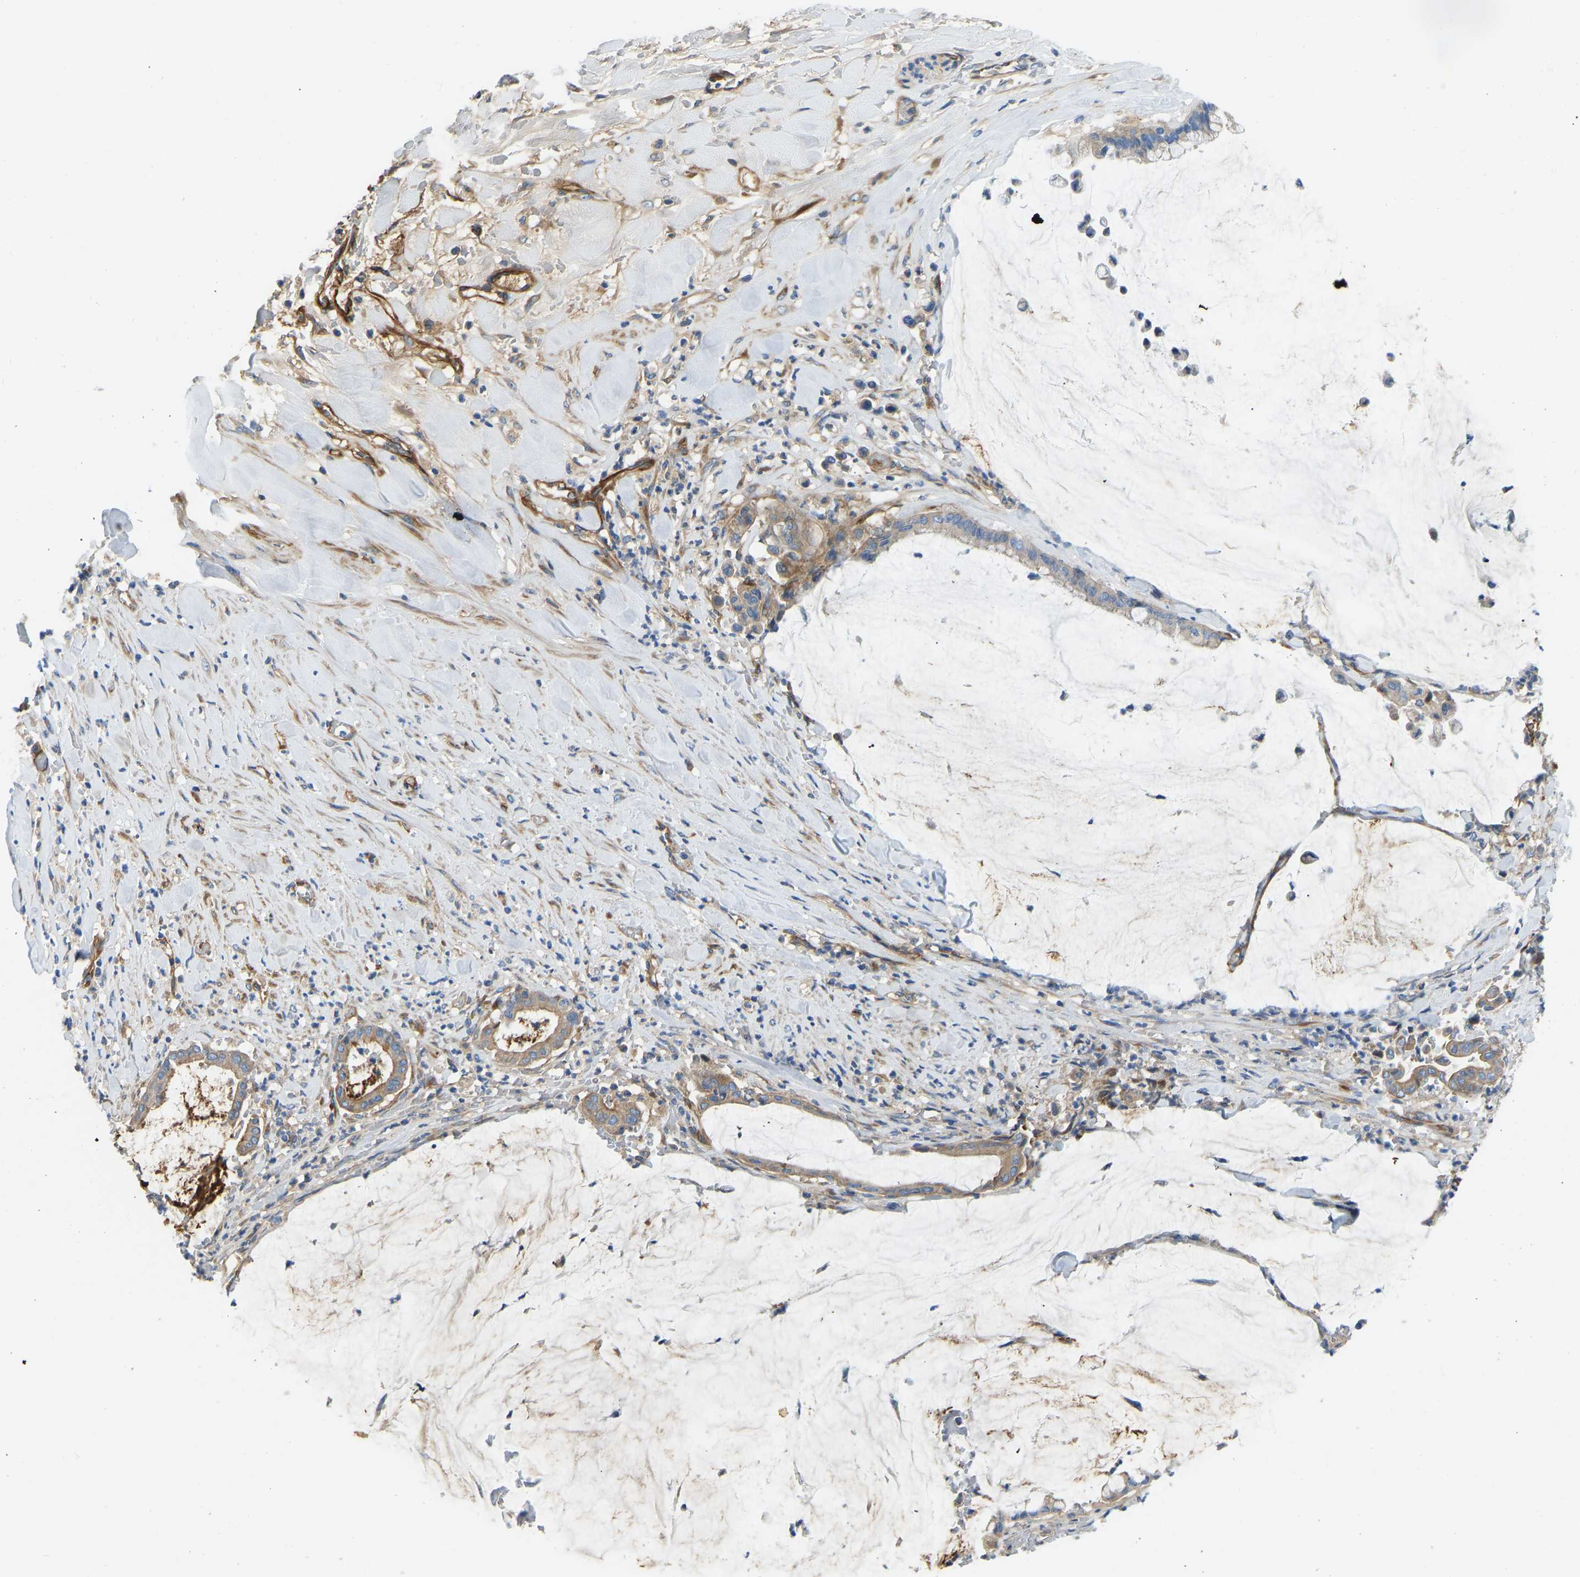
{"staining": {"intensity": "moderate", "quantity": "25%-75%", "location": "cytoplasmic/membranous"}, "tissue": "pancreatic cancer", "cell_type": "Tumor cells", "image_type": "cancer", "snomed": [{"axis": "morphology", "description": "Adenocarcinoma, NOS"}, {"axis": "topography", "description": "Pancreas"}], "caption": "High-magnification brightfield microscopy of pancreatic cancer stained with DAB (3,3'-diaminobenzidine) (brown) and counterstained with hematoxylin (blue). tumor cells exhibit moderate cytoplasmic/membranous staining is seen in approximately25%-75% of cells. (Stains: DAB in brown, nuclei in blue, Microscopy: brightfield microscopy at high magnification).", "gene": "COL15A1", "patient": {"sex": "male", "age": 41}}